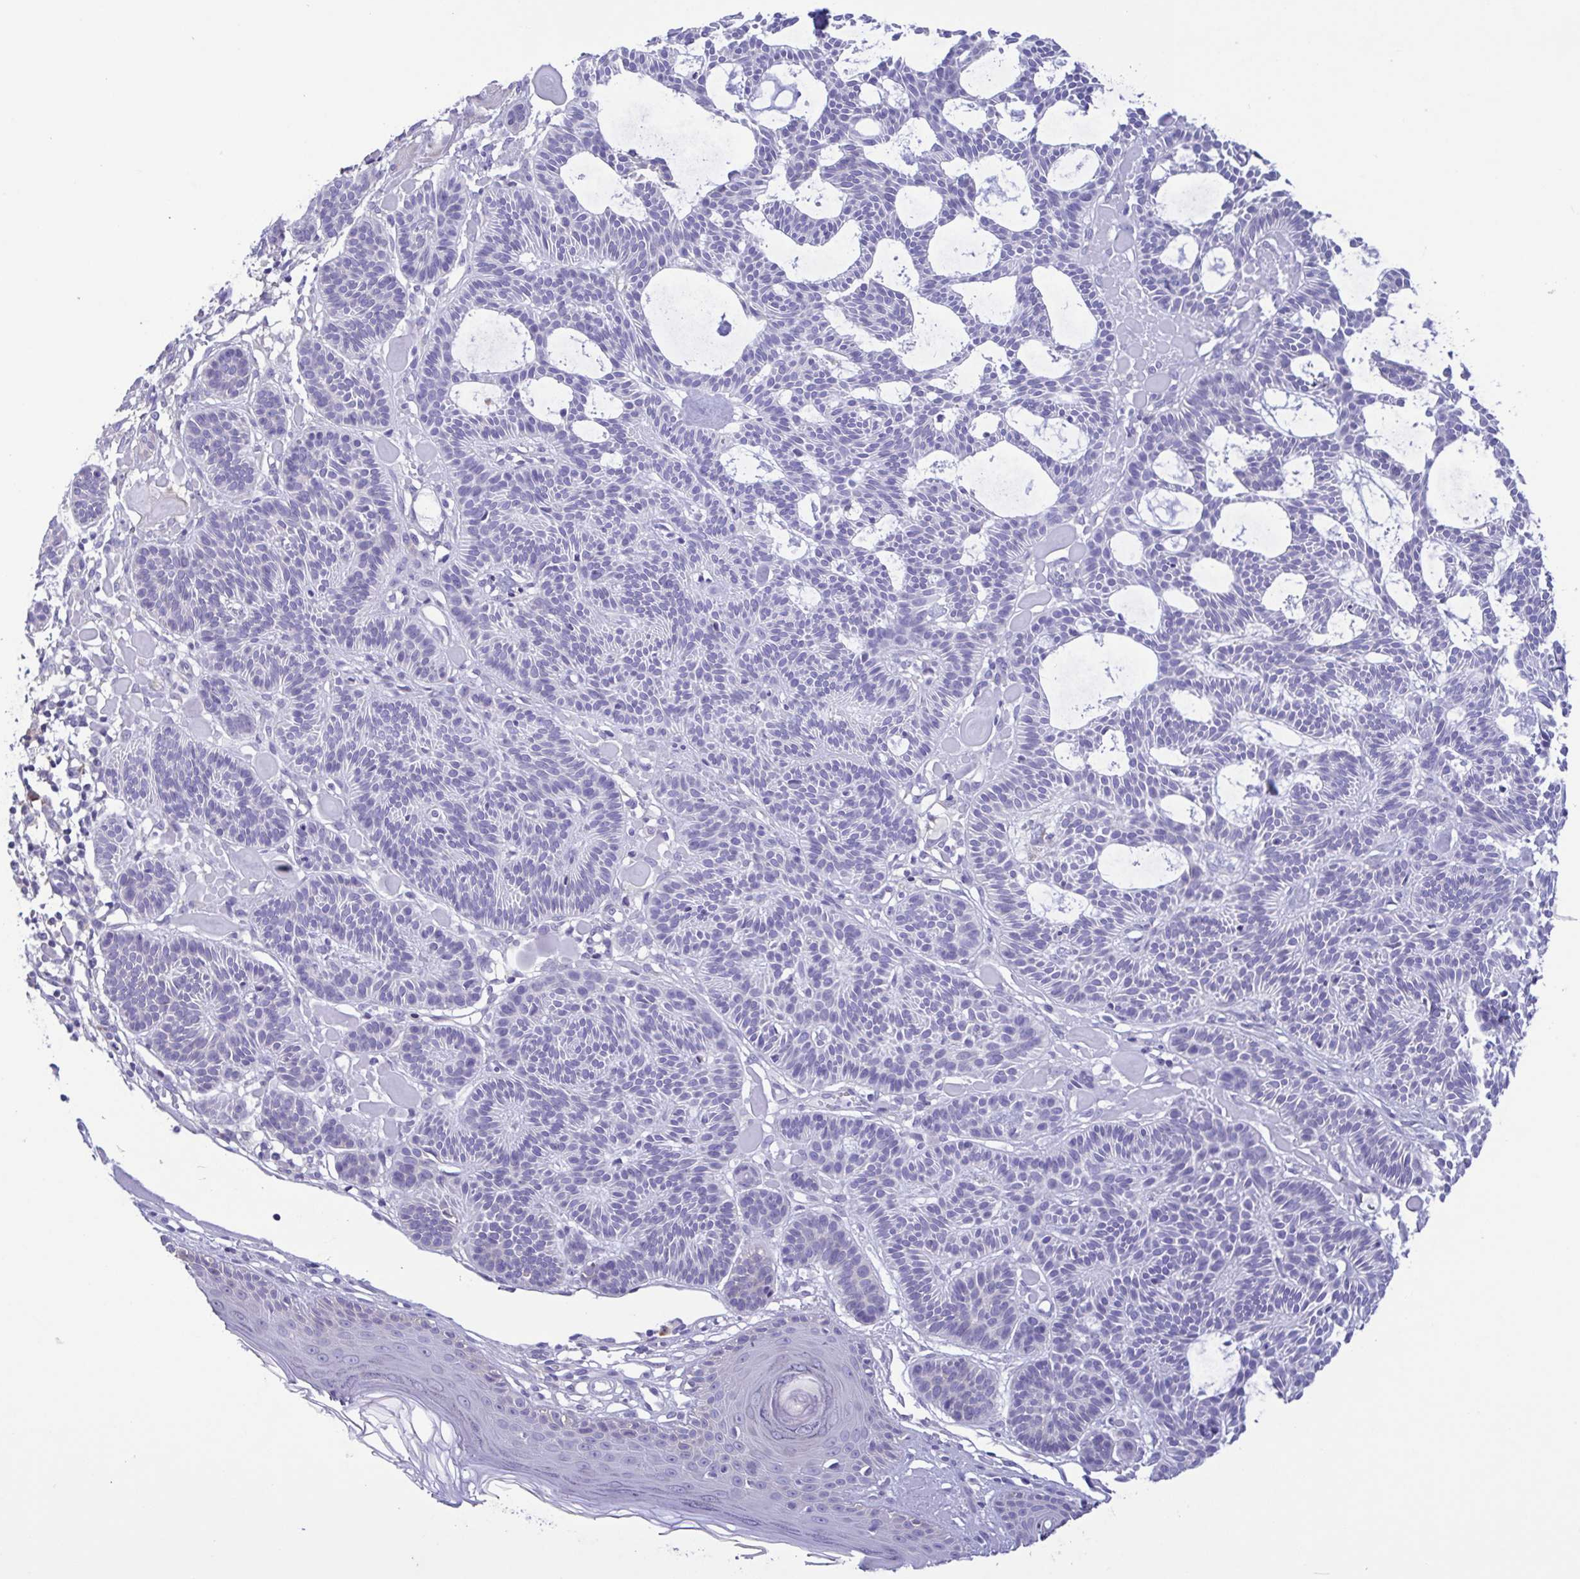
{"staining": {"intensity": "negative", "quantity": "none", "location": "none"}, "tissue": "skin cancer", "cell_type": "Tumor cells", "image_type": "cancer", "snomed": [{"axis": "morphology", "description": "Basal cell carcinoma"}, {"axis": "topography", "description": "Skin"}], "caption": "Image shows no significant protein positivity in tumor cells of skin cancer. (Brightfield microscopy of DAB immunohistochemistry at high magnification).", "gene": "TNNI3", "patient": {"sex": "male", "age": 85}}